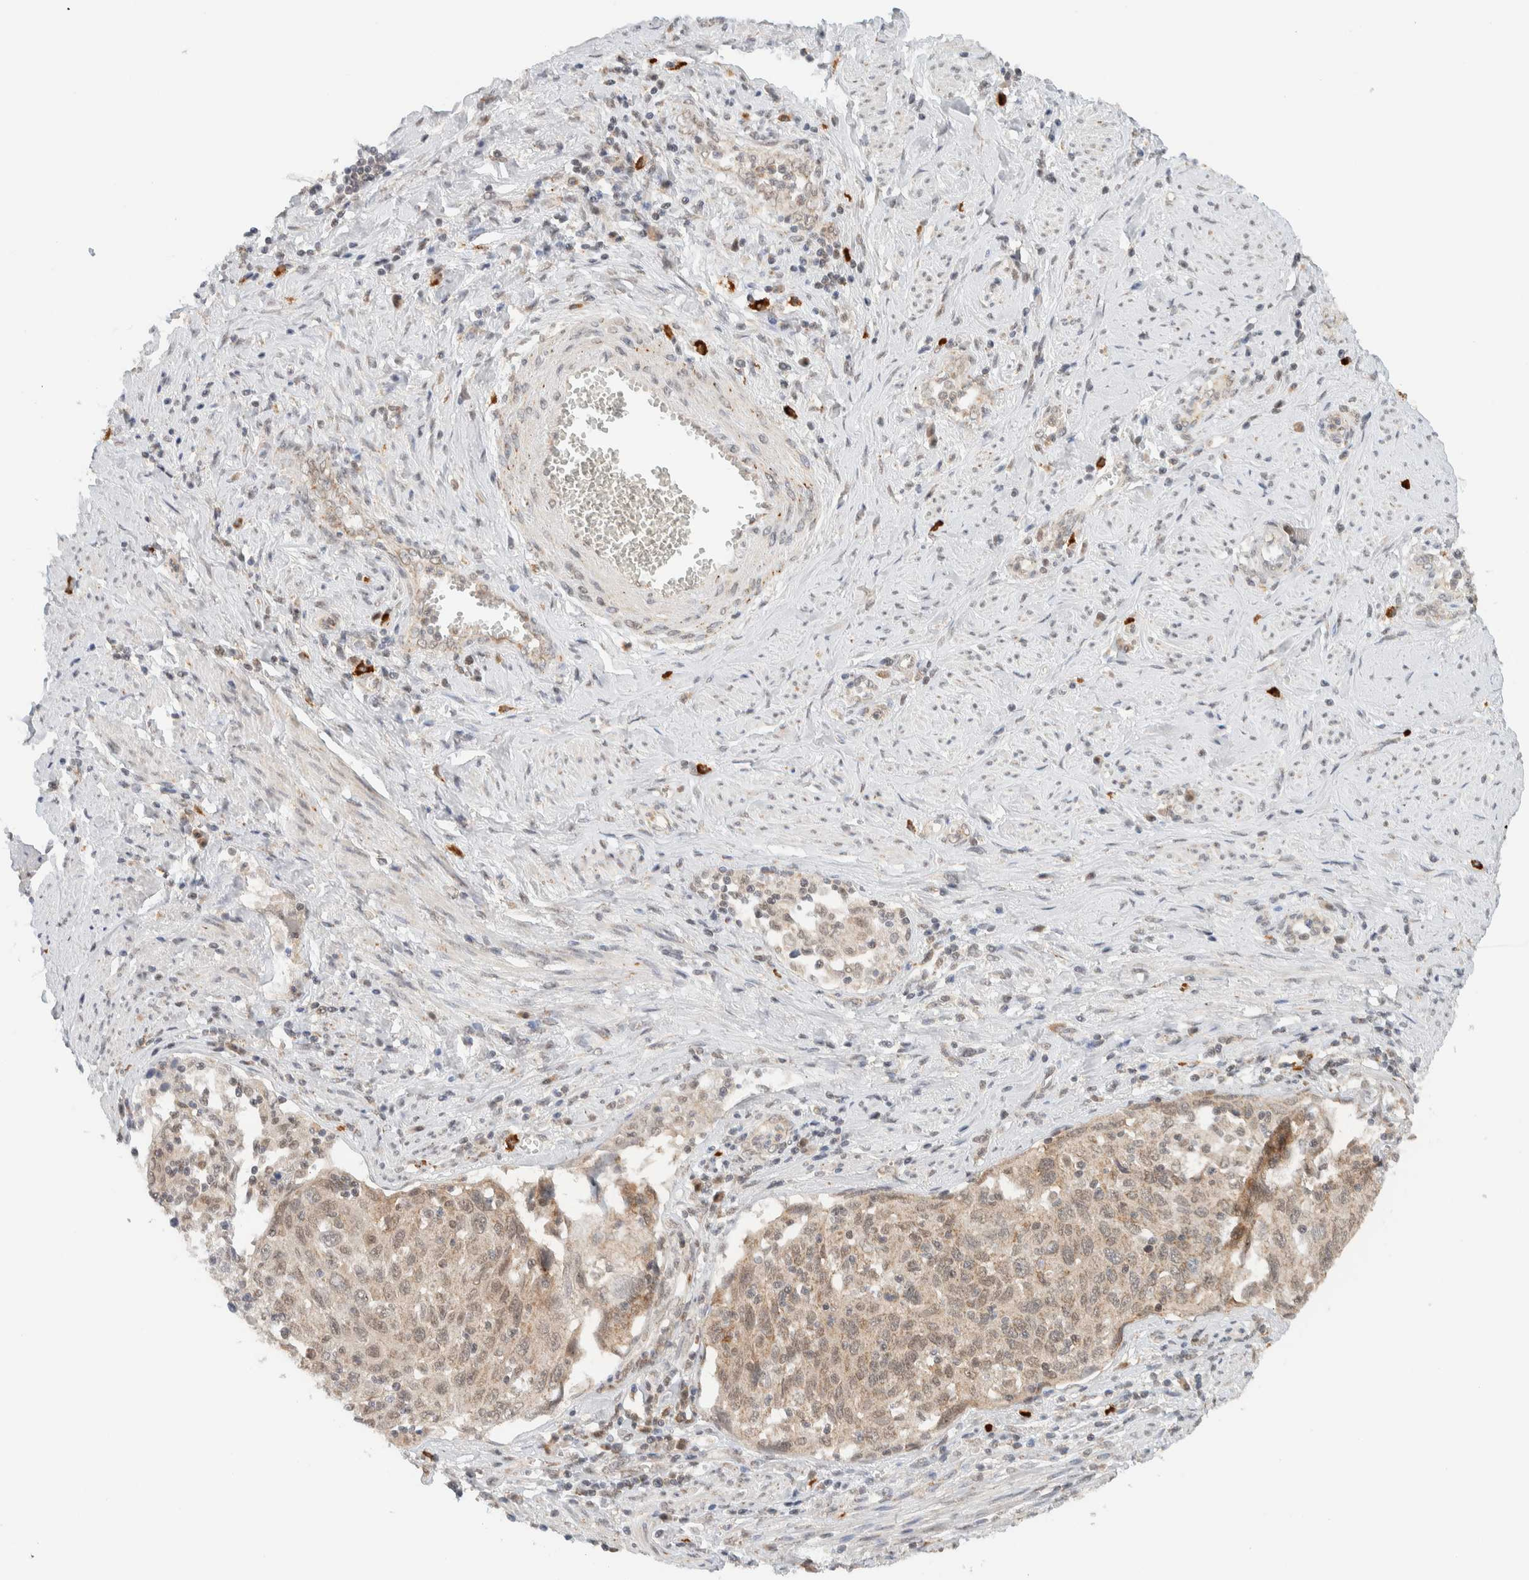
{"staining": {"intensity": "weak", "quantity": ">75%", "location": "cytoplasmic/membranous"}, "tissue": "cervical cancer", "cell_type": "Tumor cells", "image_type": "cancer", "snomed": [{"axis": "morphology", "description": "Squamous cell carcinoma, NOS"}, {"axis": "topography", "description": "Cervix"}], "caption": "DAB immunohistochemical staining of squamous cell carcinoma (cervical) exhibits weak cytoplasmic/membranous protein staining in approximately >75% of tumor cells.", "gene": "MRPL41", "patient": {"sex": "female", "age": 53}}